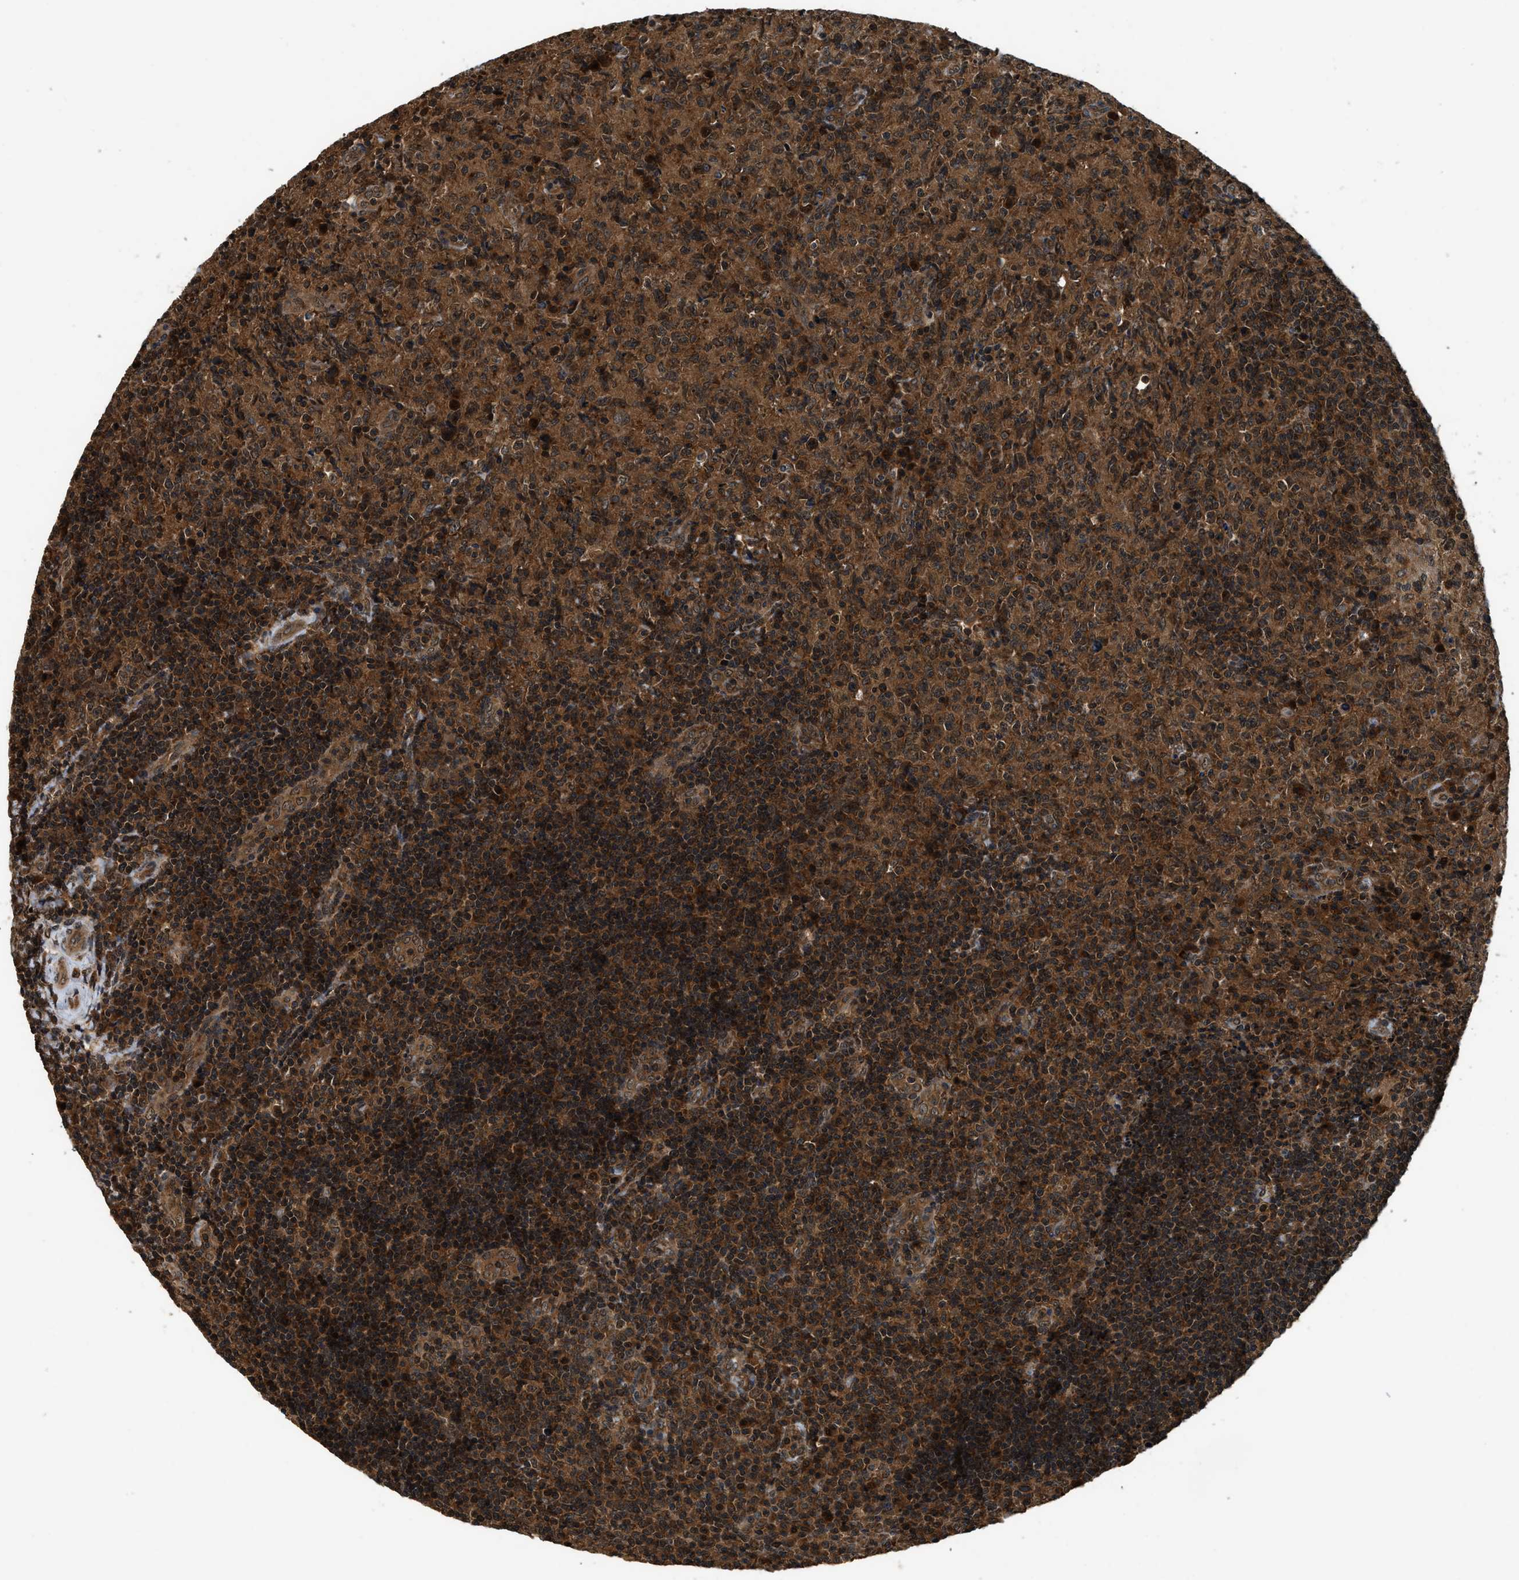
{"staining": {"intensity": "strong", "quantity": ">75%", "location": "cytoplasmic/membranous"}, "tissue": "lymphoma", "cell_type": "Tumor cells", "image_type": "cancer", "snomed": [{"axis": "morphology", "description": "Malignant lymphoma, non-Hodgkin's type, High grade"}, {"axis": "topography", "description": "Tonsil"}], "caption": "Lymphoma stained for a protein (brown) shows strong cytoplasmic/membranous positive staining in approximately >75% of tumor cells.", "gene": "RPS6KB1", "patient": {"sex": "female", "age": 36}}